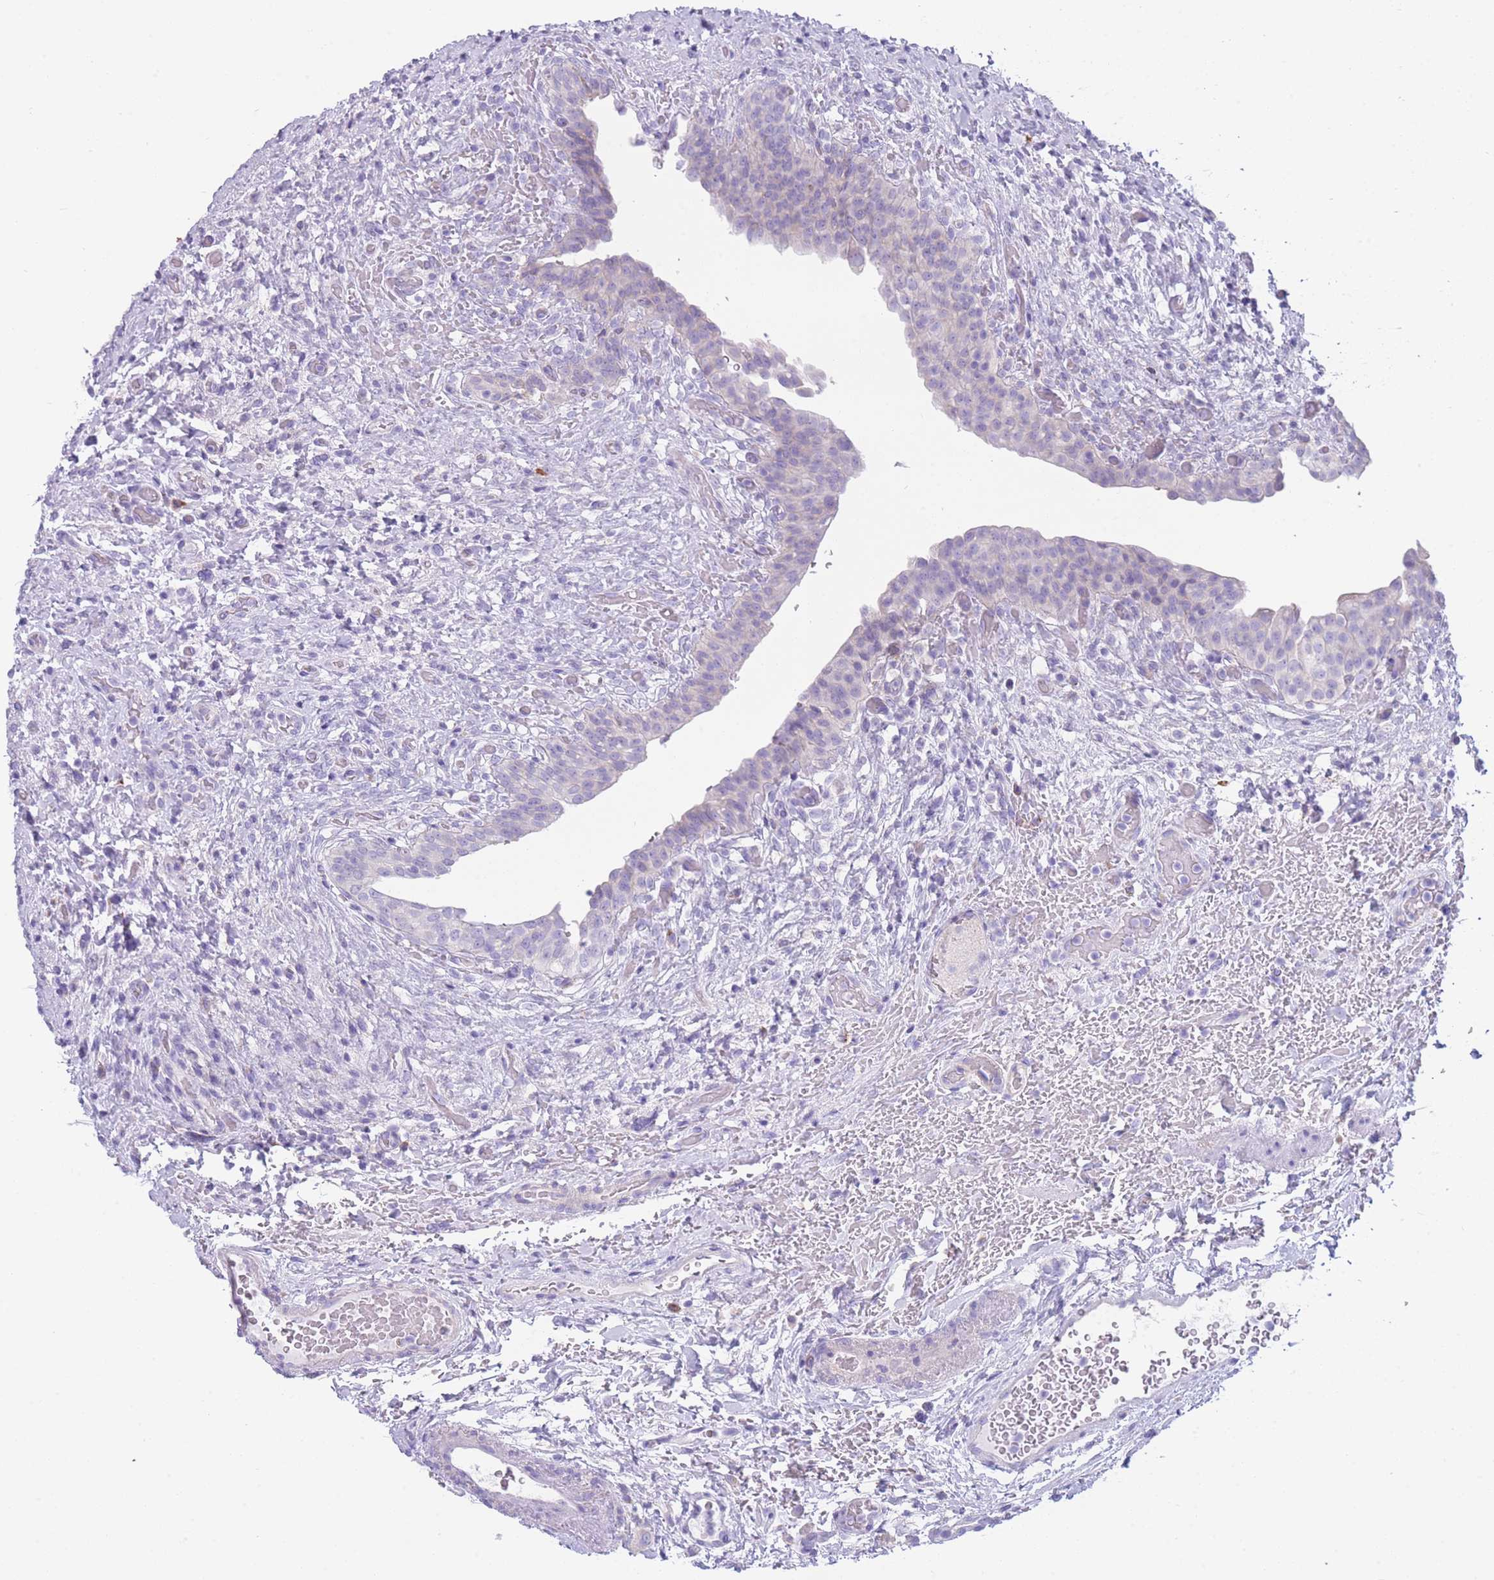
{"staining": {"intensity": "negative", "quantity": "none", "location": "none"}, "tissue": "urinary bladder", "cell_type": "Urothelial cells", "image_type": "normal", "snomed": [{"axis": "morphology", "description": "Normal tissue, NOS"}, {"axis": "topography", "description": "Urinary bladder"}], "caption": "This is an immunohistochemistry (IHC) histopathology image of normal human urinary bladder. There is no expression in urothelial cells.", "gene": "XKR8", "patient": {"sex": "male", "age": 69}}